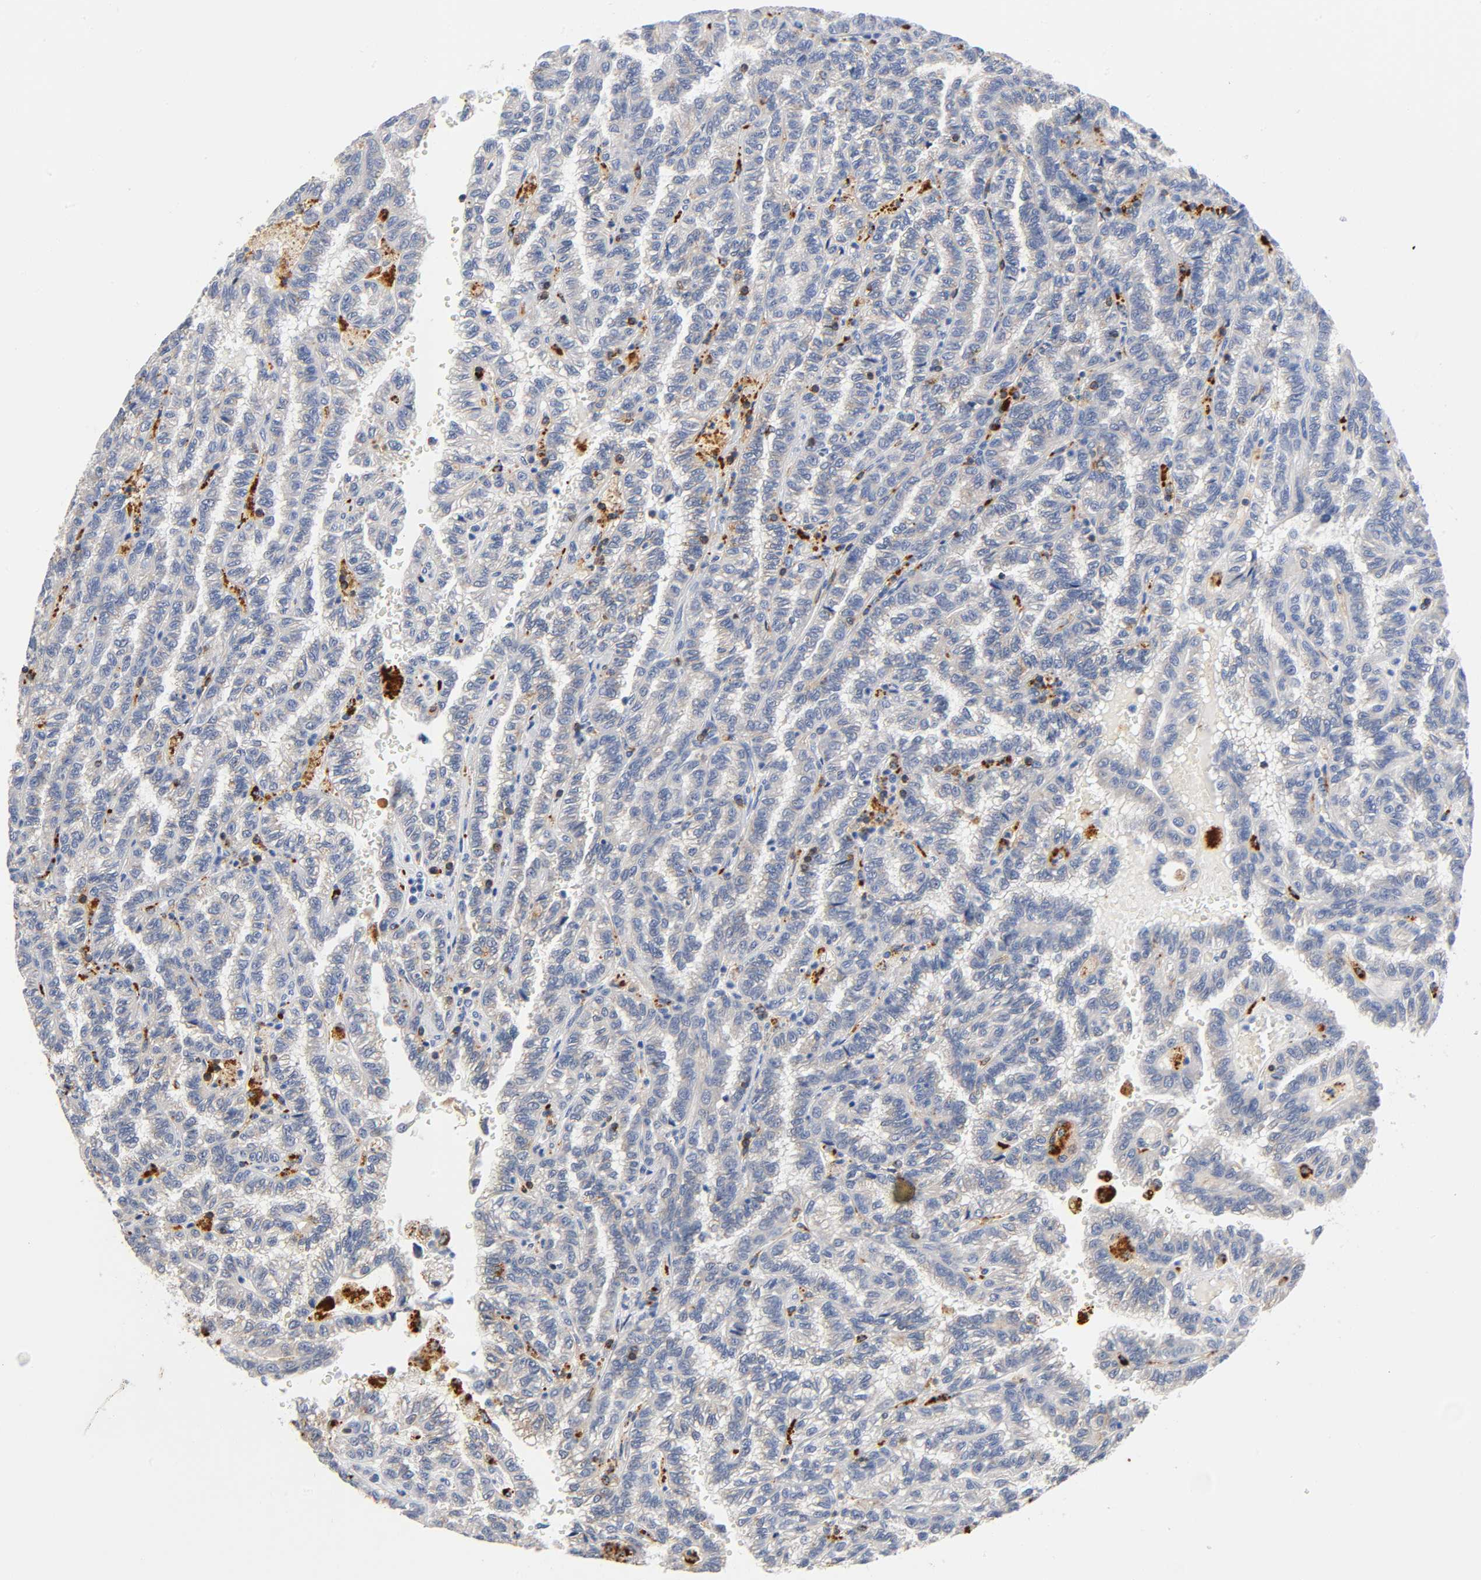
{"staining": {"intensity": "negative", "quantity": "none", "location": "none"}, "tissue": "renal cancer", "cell_type": "Tumor cells", "image_type": "cancer", "snomed": [{"axis": "morphology", "description": "Inflammation, NOS"}, {"axis": "morphology", "description": "Adenocarcinoma, NOS"}, {"axis": "topography", "description": "Kidney"}], "caption": "This is a photomicrograph of IHC staining of adenocarcinoma (renal), which shows no staining in tumor cells.", "gene": "UCKL1", "patient": {"sex": "male", "age": 68}}